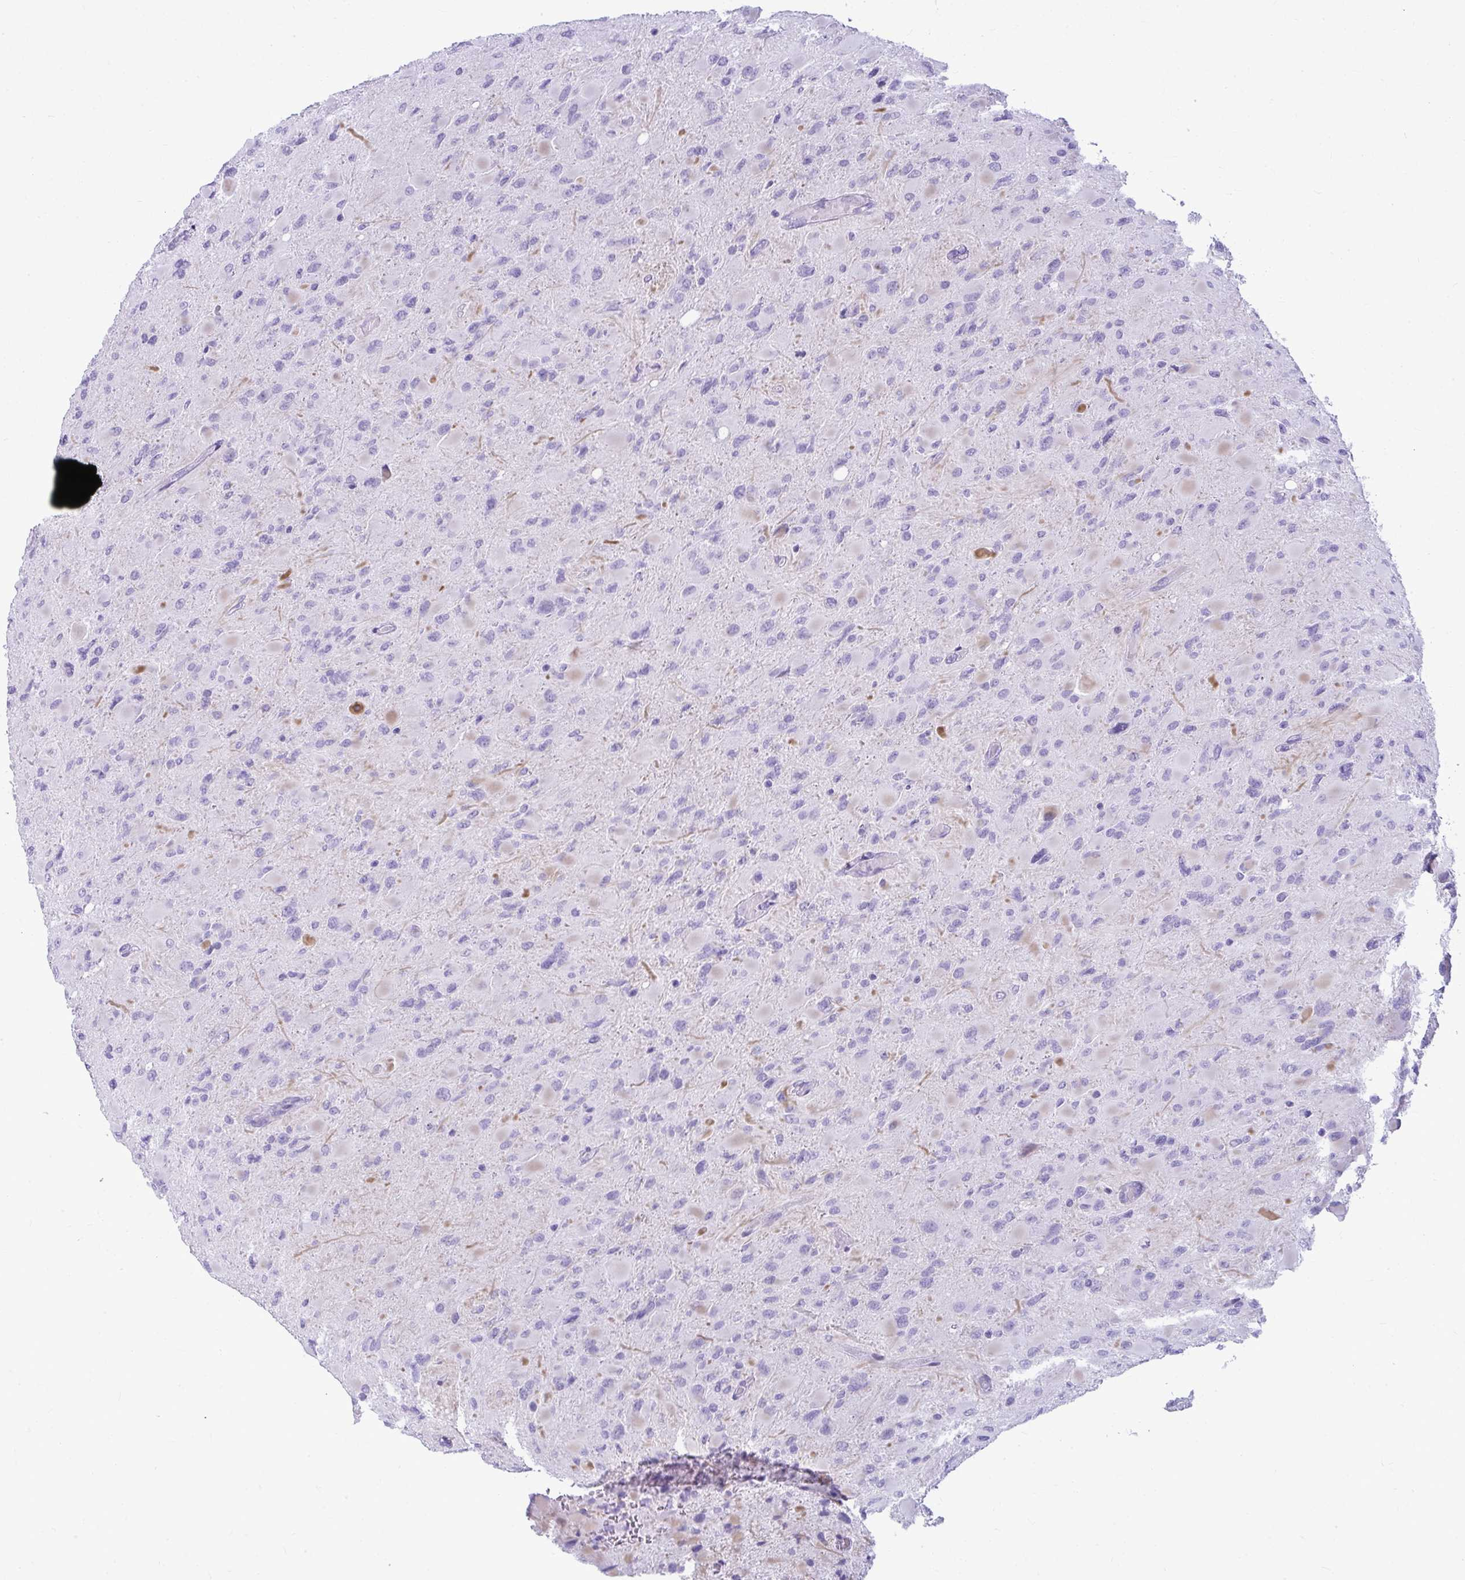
{"staining": {"intensity": "negative", "quantity": "none", "location": "none"}, "tissue": "glioma", "cell_type": "Tumor cells", "image_type": "cancer", "snomed": [{"axis": "morphology", "description": "Glioma, malignant, High grade"}, {"axis": "topography", "description": "Cerebral cortex"}], "caption": "Immunohistochemistry micrograph of human glioma stained for a protein (brown), which shows no positivity in tumor cells.", "gene": "CLGN", "patient": {"sex": "female", "age": 36}}